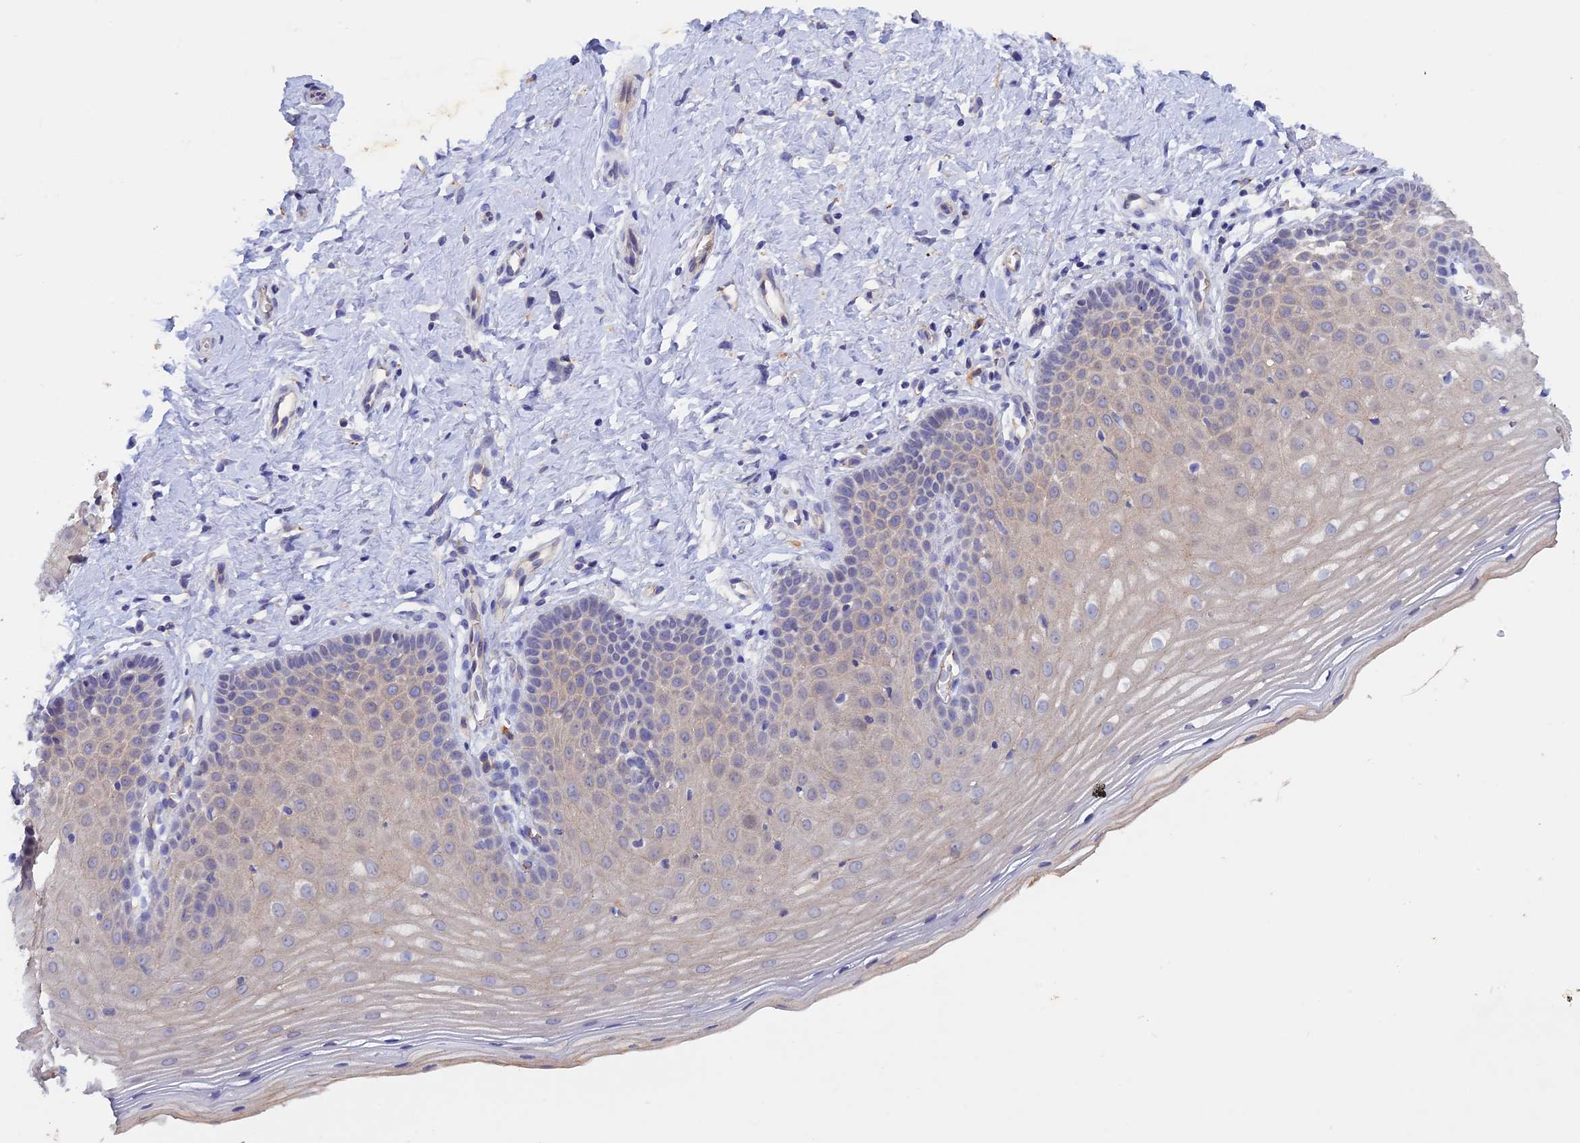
{"staining": {"intensity": "weak", "quantity": "25%-75%", "location": "cytoplasmic/membranous"}, "tissue": "cervix", "cell_type": "Glandular cells", "image_type": "normal", "snomed": [{"axis": "morphology", "description": "Normal tissue, NOS"}, {"axis": "topography", "description": "Cervix"}], "caption": "High-power microscopy captured an immunohistochemistry micrograph of unremarkable cervix, revealing weak cytoplasmic/membranous staining in about 25%-75% of glandular cells.", "gene": "GK5", "patient": {"sex": "female", "age": 36}}